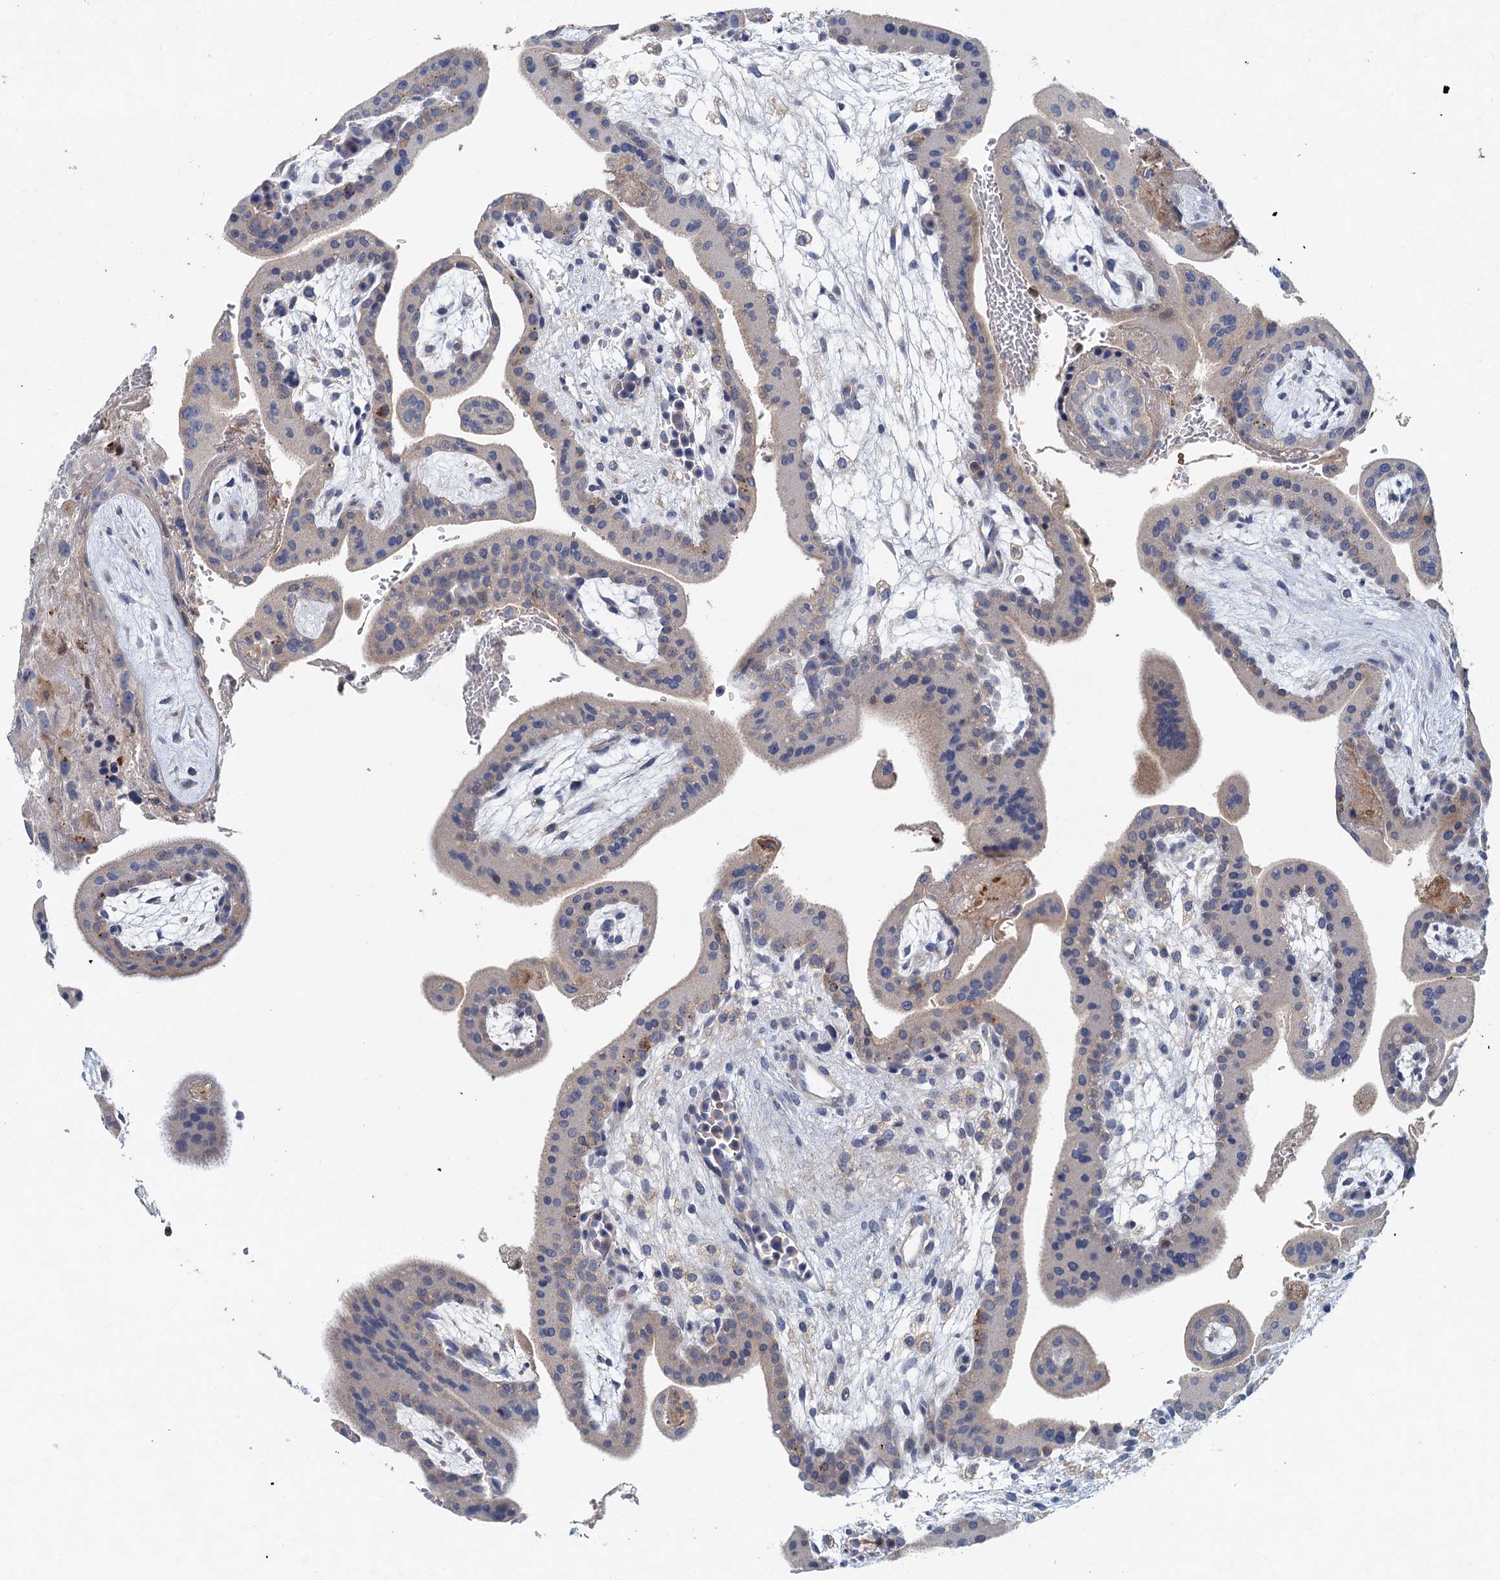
{"staining": {"intensity": "weak", "quantity": "<25%", "location": "cytoplasmic/membranous"}, "tissue": "placenta", "cell_type": "Trophoblastic cells", "image_type": "normal", "snomed": [{"axis": "morphology", "description": "Normal tissue, NOS"}, {"axis": "topography", "description": "Placenta"}], "caption": "Immunohistochemistry of normal placenta shows no expression in trophoblastic cells. (Stains: DAB IHC with hematoxylin counter stain, Microscopy: brightfield microscopy at high magnification).", "gene": "TPCN1", "patient": {"sex": "female", "age": 35}}